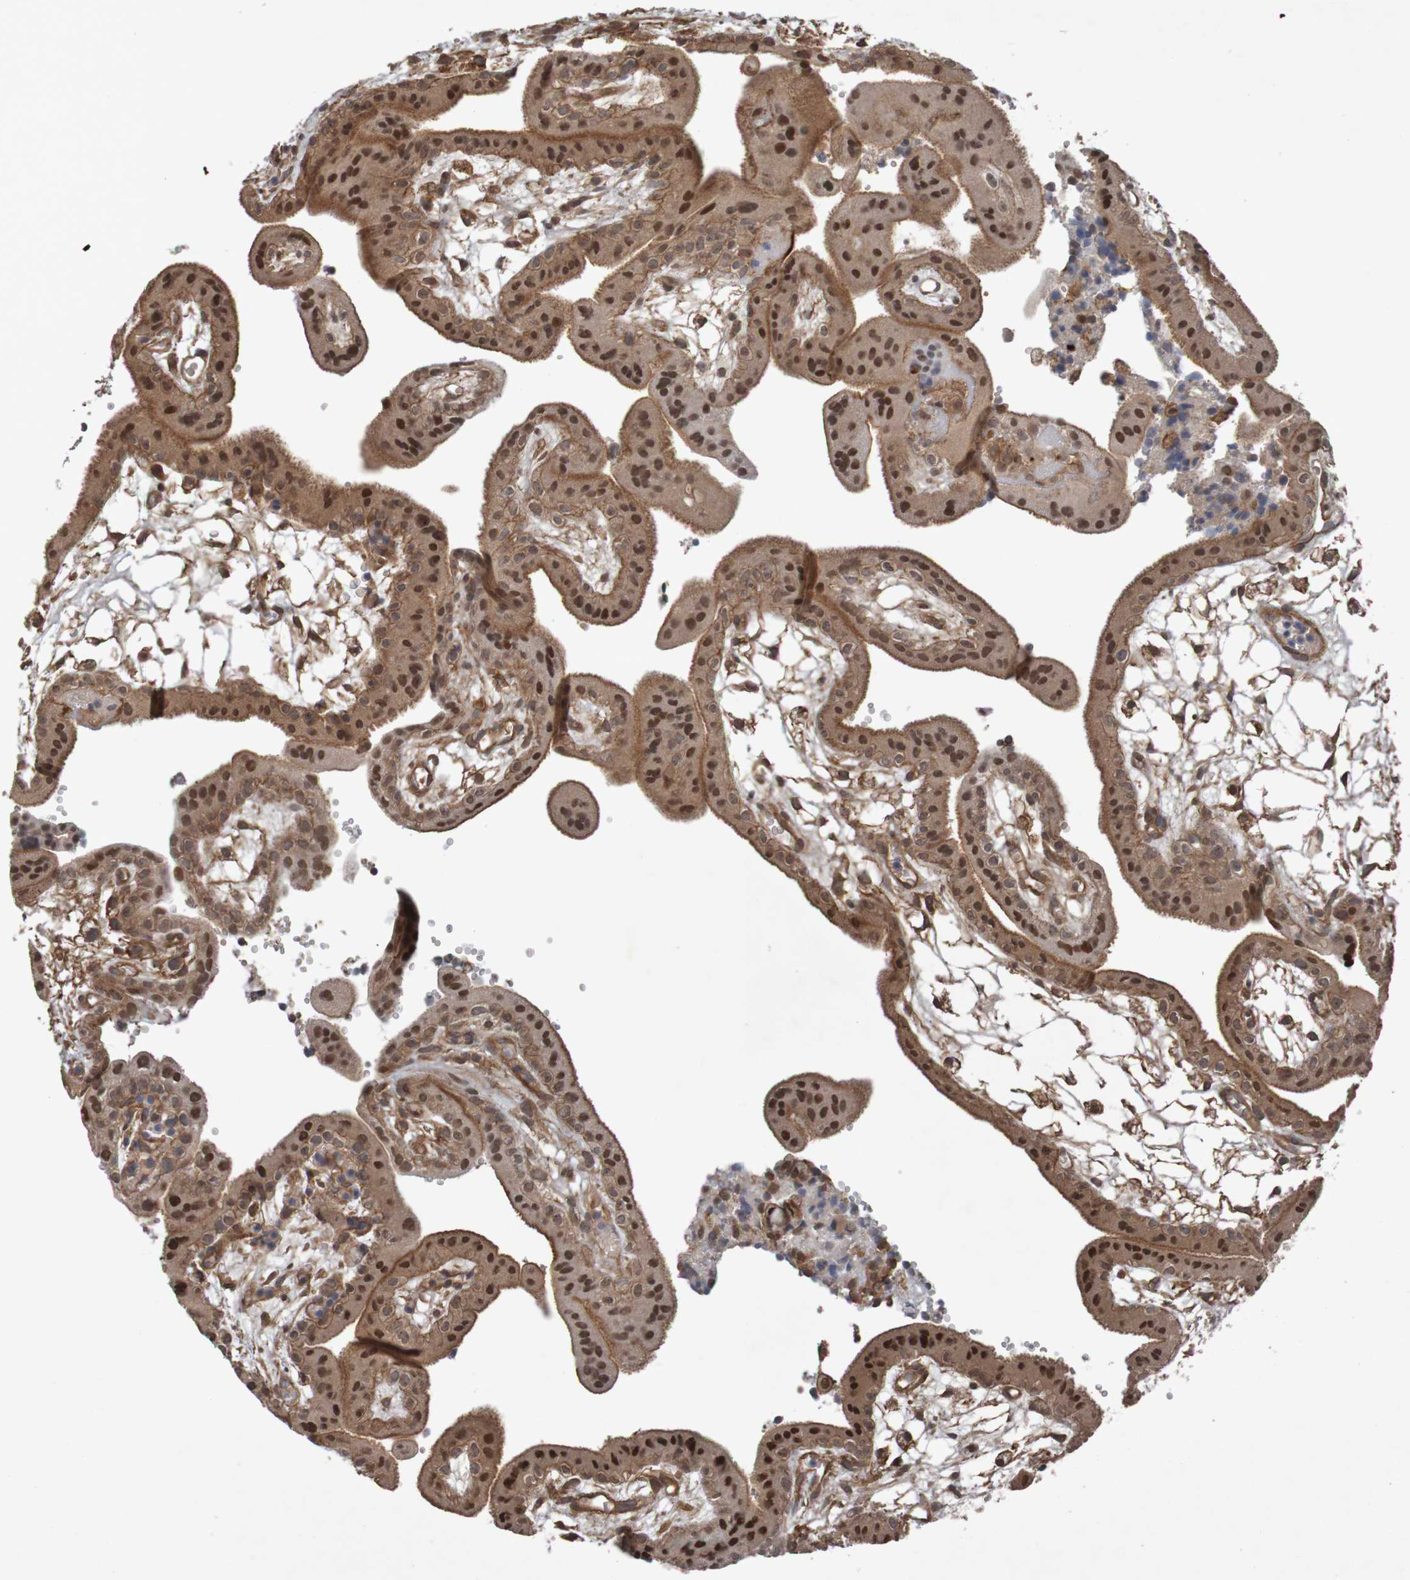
{"staining": {"intensity": "strong", "quantity": ">75%", "location": "cytoplasmic/membranous"}, "tissue": "placenta", "cell_type": "Decidual cells", "image_type": "normal", "snomed": [{"axis": "morphology", "description": "Normal tissue, NOS"}, {"axis": "topography", "description": "Placenta"}], "caption": "Immunohistochemical staining of benign placenta displays >75% levels of strong cytoplasmic/membranous protein staining in about >75% of decidual cells. (IHC, brightfield microscopy, high magnification).", "gene": "ARHGEF11", "patient": {"sex": "female", "age": 18}}